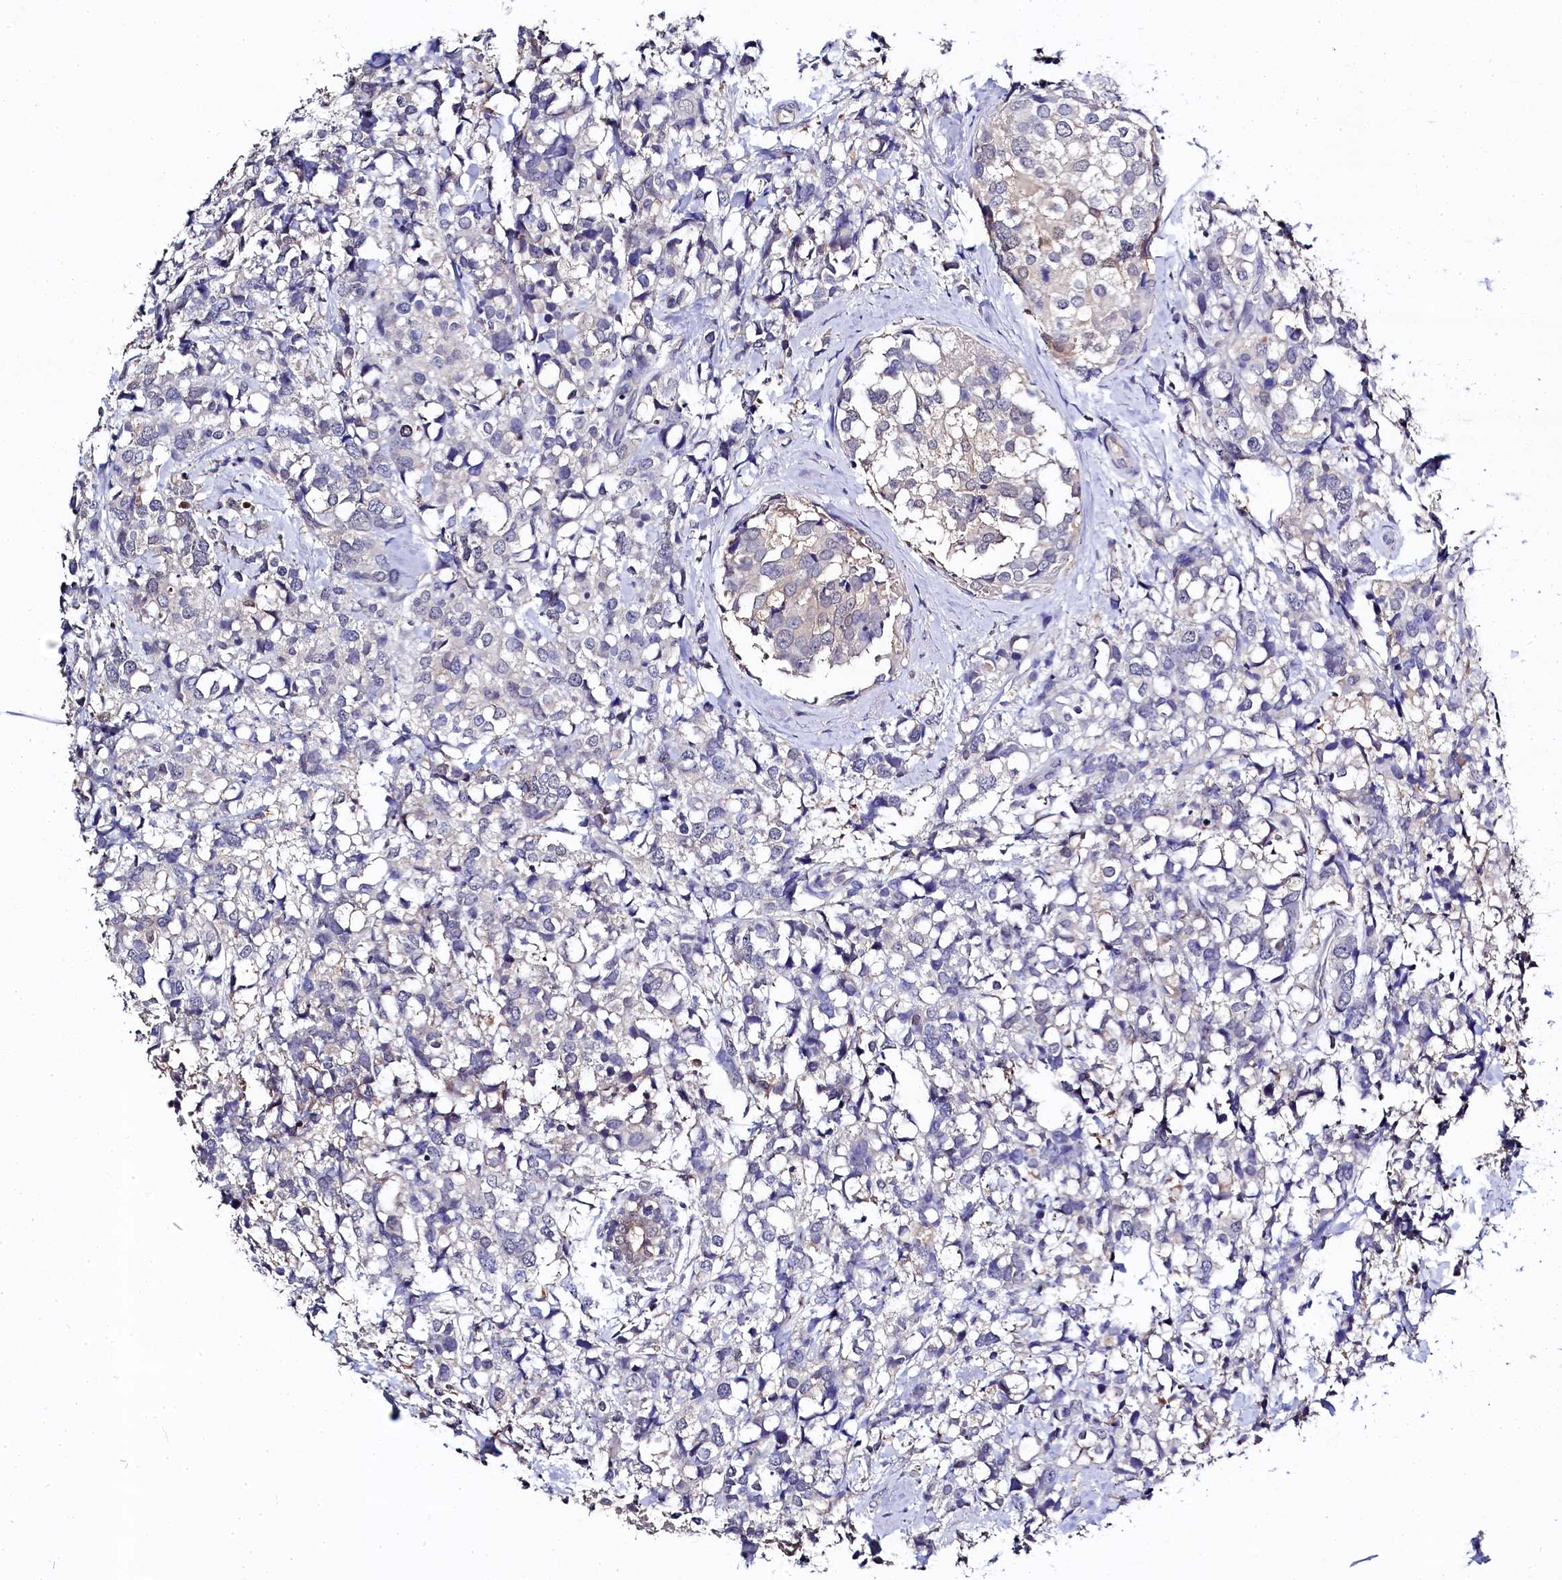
{"staining": {"intensity": "negative", "quantity": "none", "location": "none"}, "tissue": "breast cancer", "cell_type": "Tumor cells", "image_type": "cancer", "snomed": [{"axis": "morphology", "description": "Lobular carcinoma"}, {"axis": "topography", "description": "Breast"}], "caption": "High magnification brightfield microscopy of breast cancer stained with DAB (brown) and counterstained with hematoxylin (blue): tumor cells show no significant staining.", "gene": "C11orf54", "patient": {"sex": "female", "age": 59}}